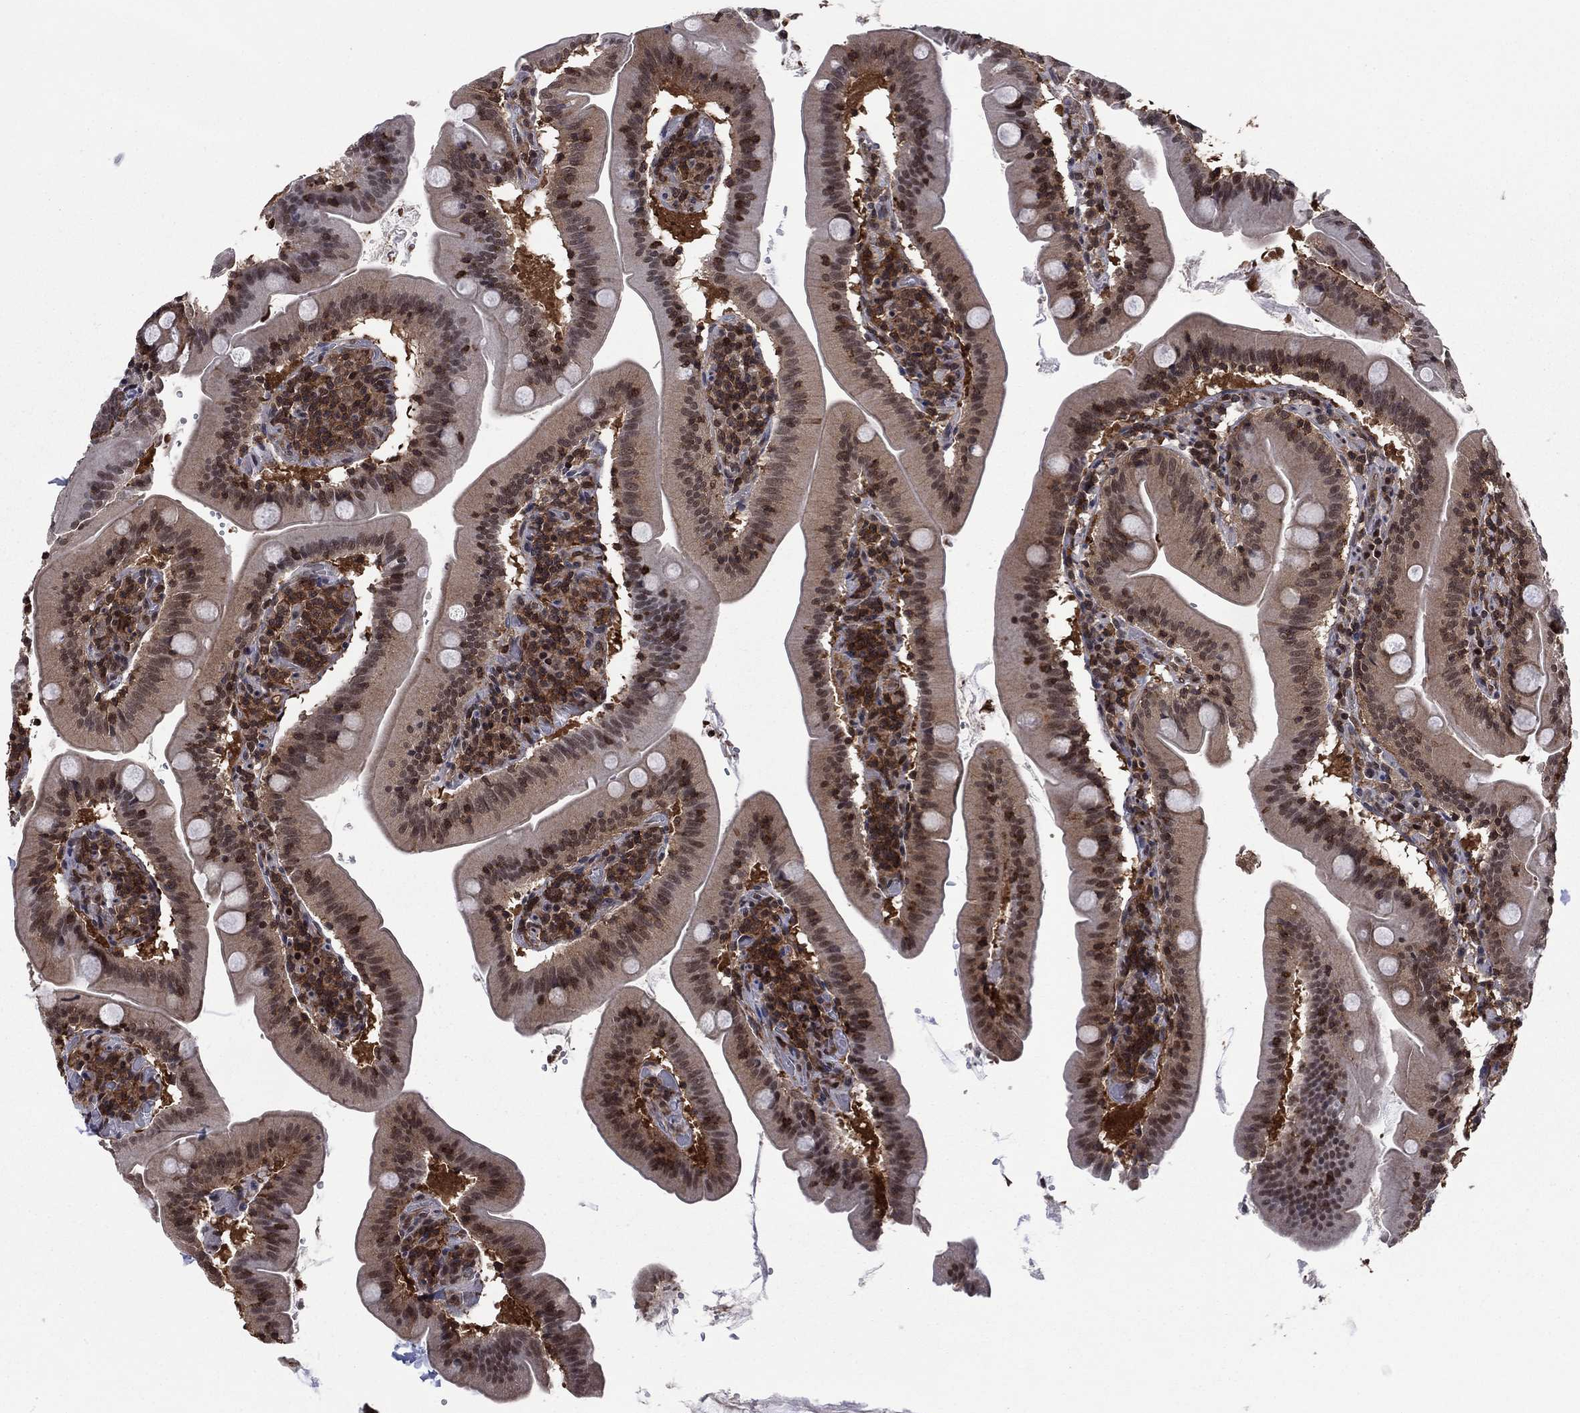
{"staining": {"intensity": "moderate", "quantity": "<25%", "location": "nuclear"}, "tissue": "small intestine", "cell_type": "Glandular cells", "image_type": "normal", "snomed": [{"axis": "morphology", "description": "Normal tissue, NOS"}, {"axis": "topography", "description": "Small intestine"}], "caption": "Brown immunohistochemical staining in normal small intestine demonstrates moderate nuclear expression in approximately <25% of glandular cells.", "gene": "PSMD2", "patient": {"sex": "male", "age": 37}}